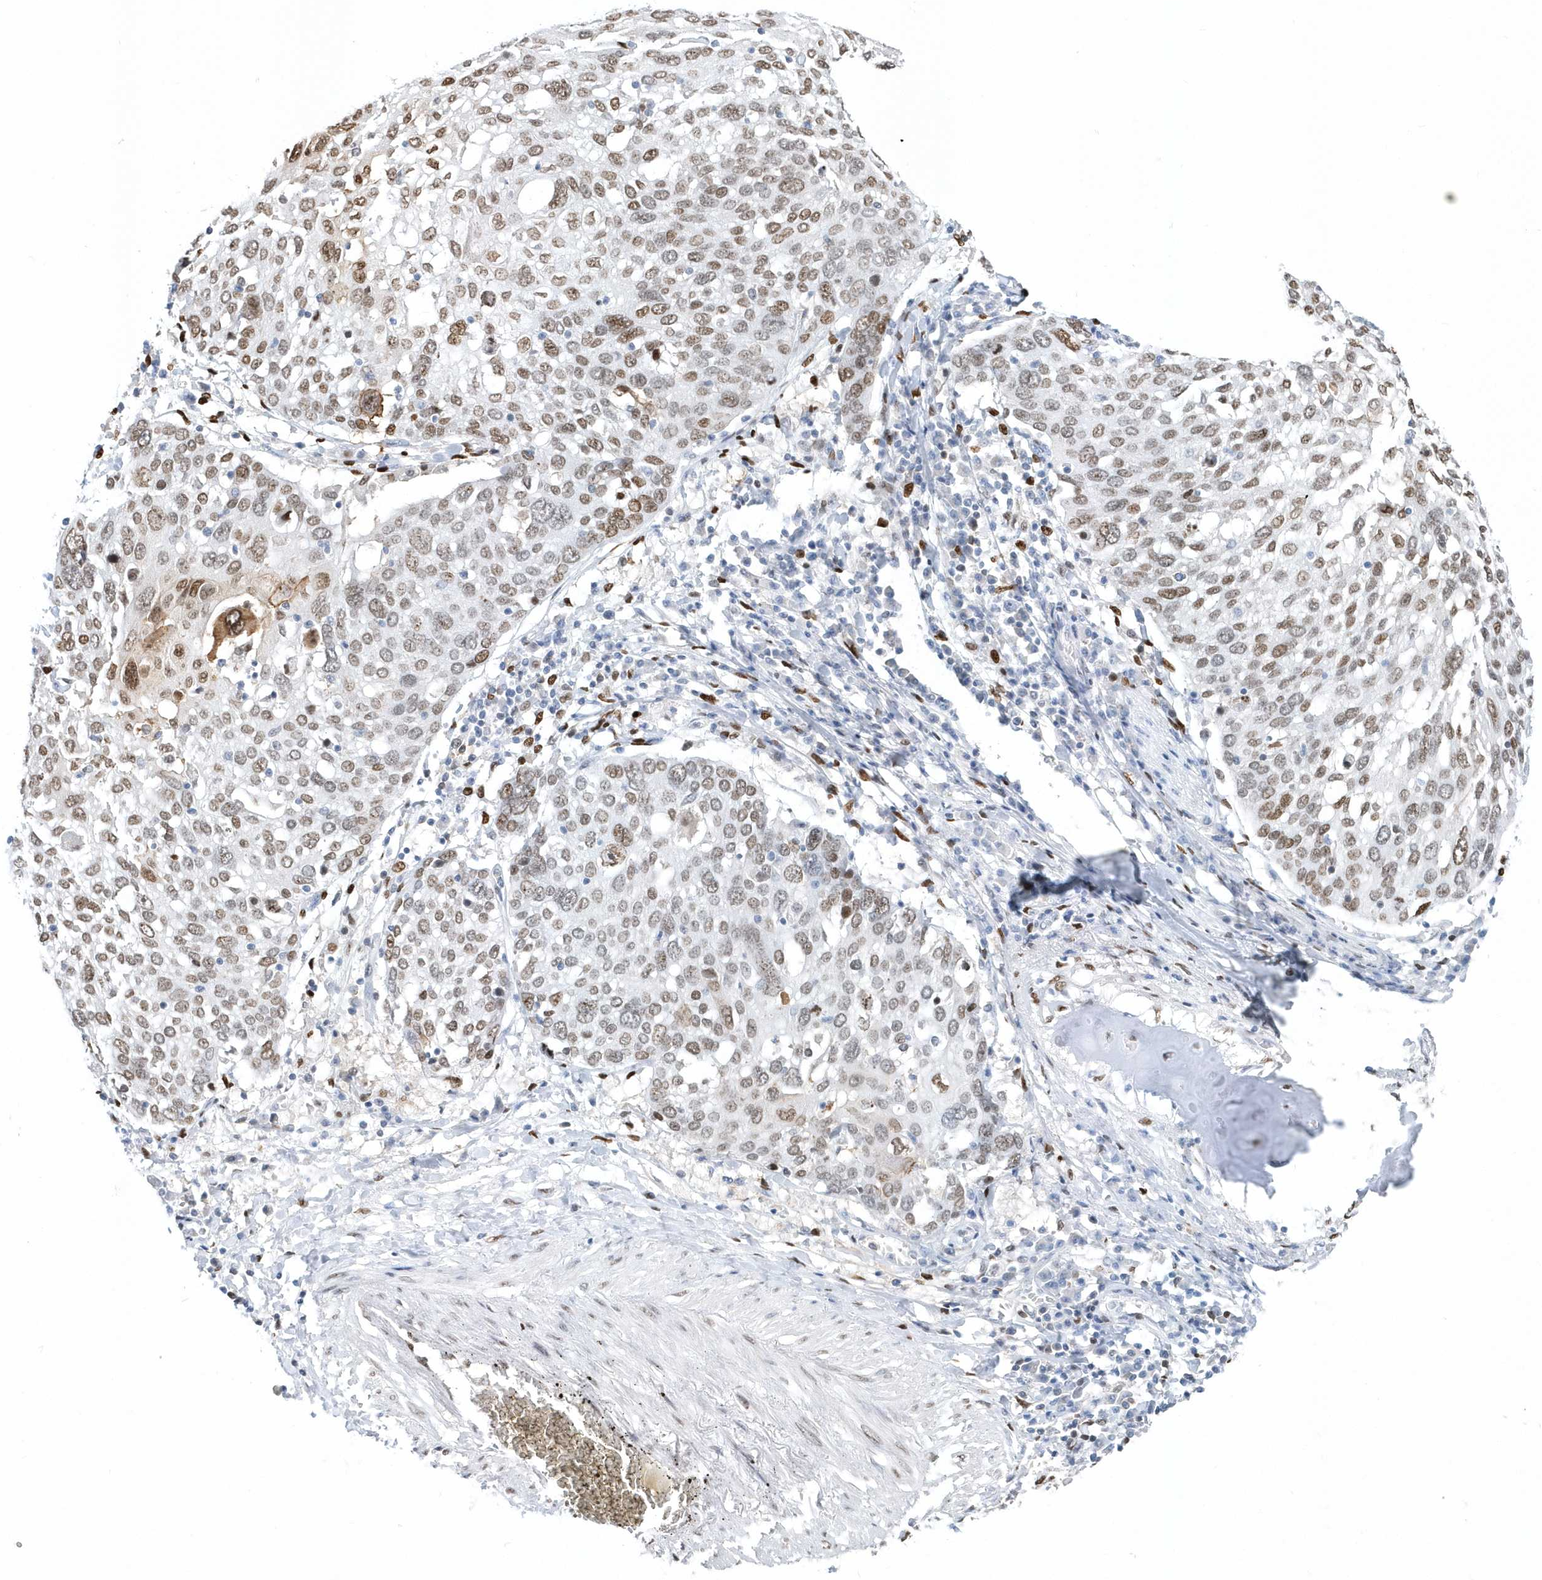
{"staining": {"intensity": "moderate", "quantity": ">75%", "location": "nuclear"}, "tissue": "lung cancer", "cell_type": "Tumor cells", "image_type": "cancer", "snomed": [{"axis": "morphology", "description": "Squamous cell carcinoma, NOS"}, {"axis": "topography", "description": "Lung"}], "caption": "The immunohistochemical stain shows moderate nuclear expression in tumor cells of lung cancer tissue.", "gene": "MACROH2A2", "patient": {"sex": "male", "age": 65}}